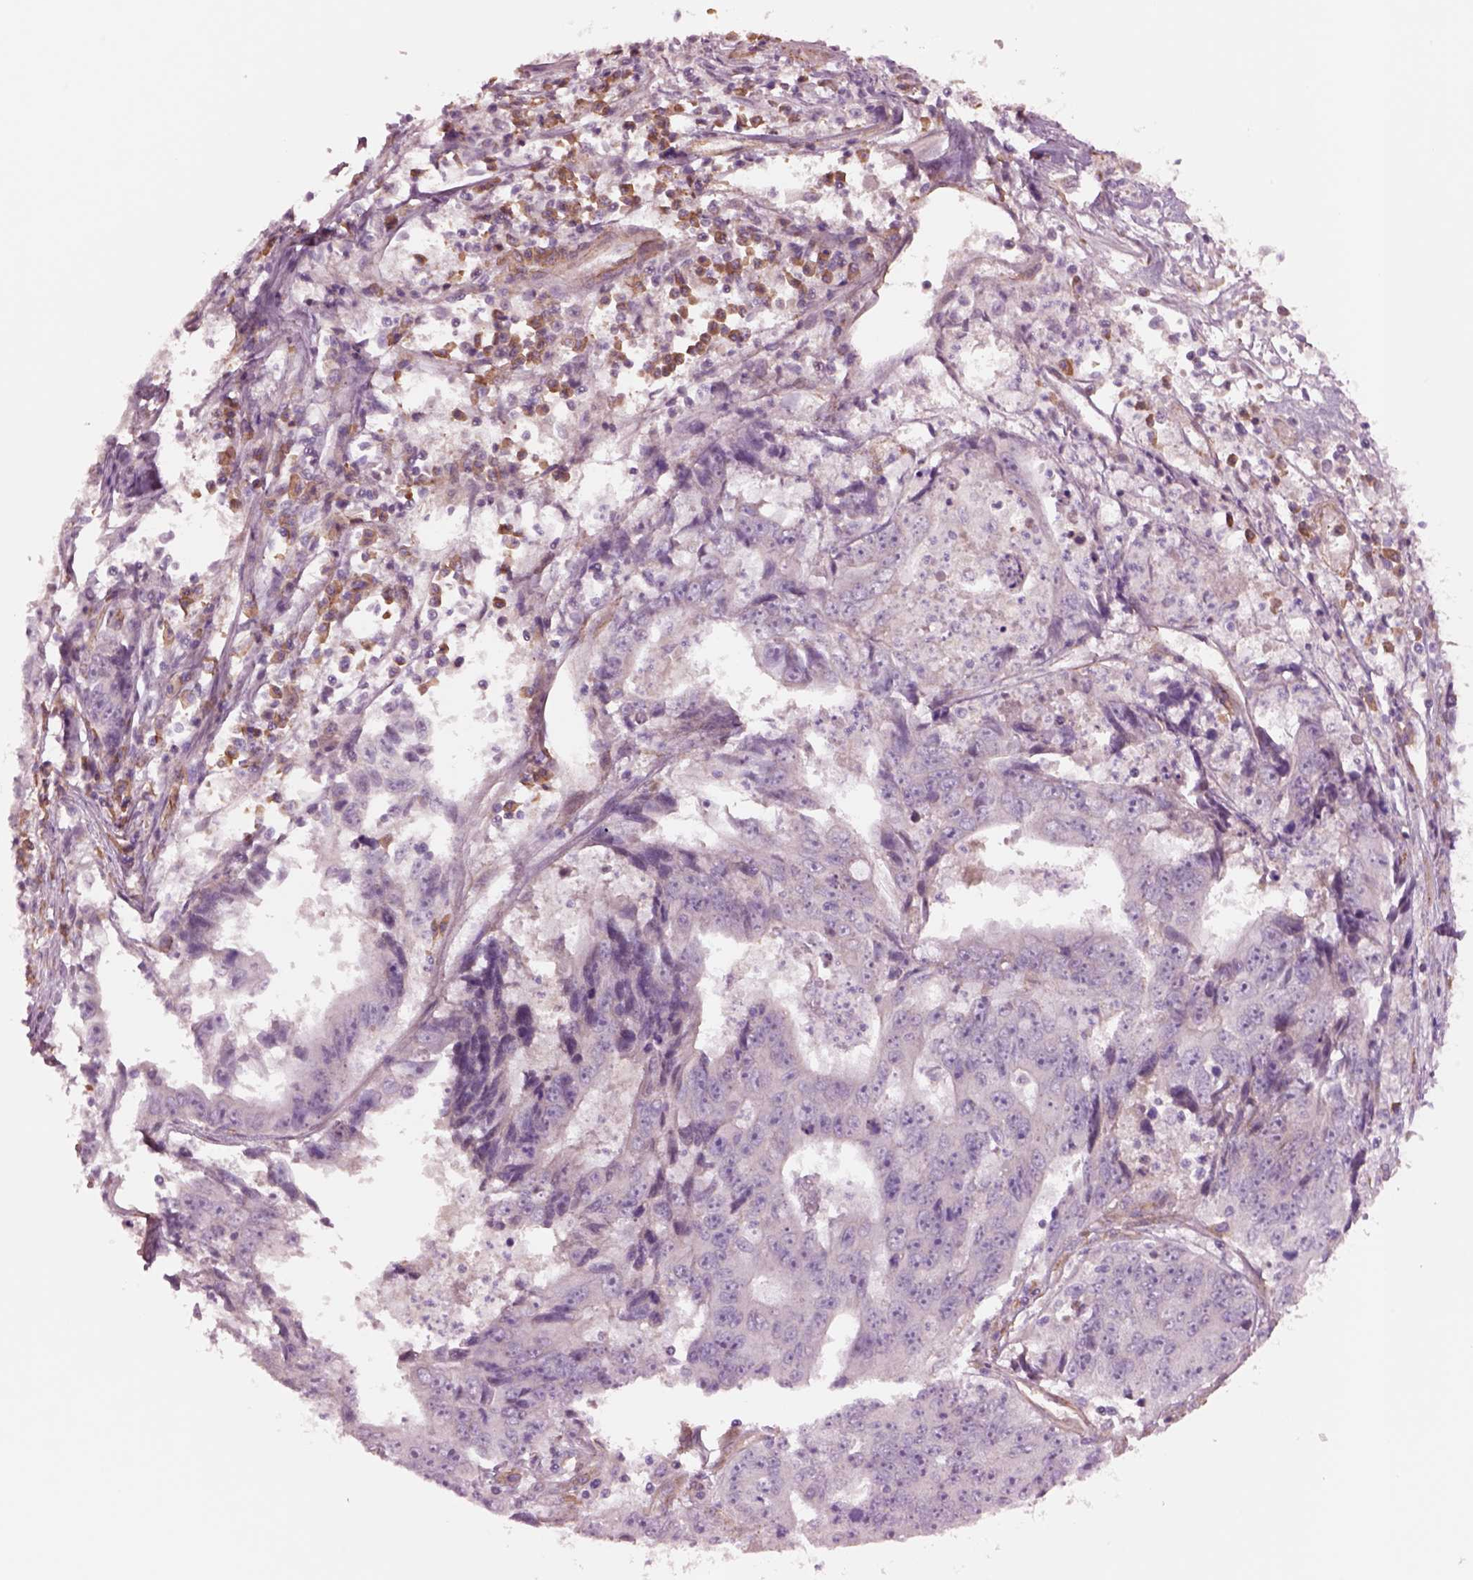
{"staining": {"intensity": "negative", "quantity": "none", "location": "none"}, "tissue": "liver cancer", "cell_type": "Tumor cells", "image_type": "cancer", "snomed": [{"axis": "morphology", "description": "Cholangiocarcinoma"}, {"axis": "topography", "description": "Liver"}], "caption": "Human liver cholangiocarcinoma stained for a protein using IHC displays no expression in tumor cells.", "gene": "HTR1B", "patient": {"sex": "male", "age": 65}}